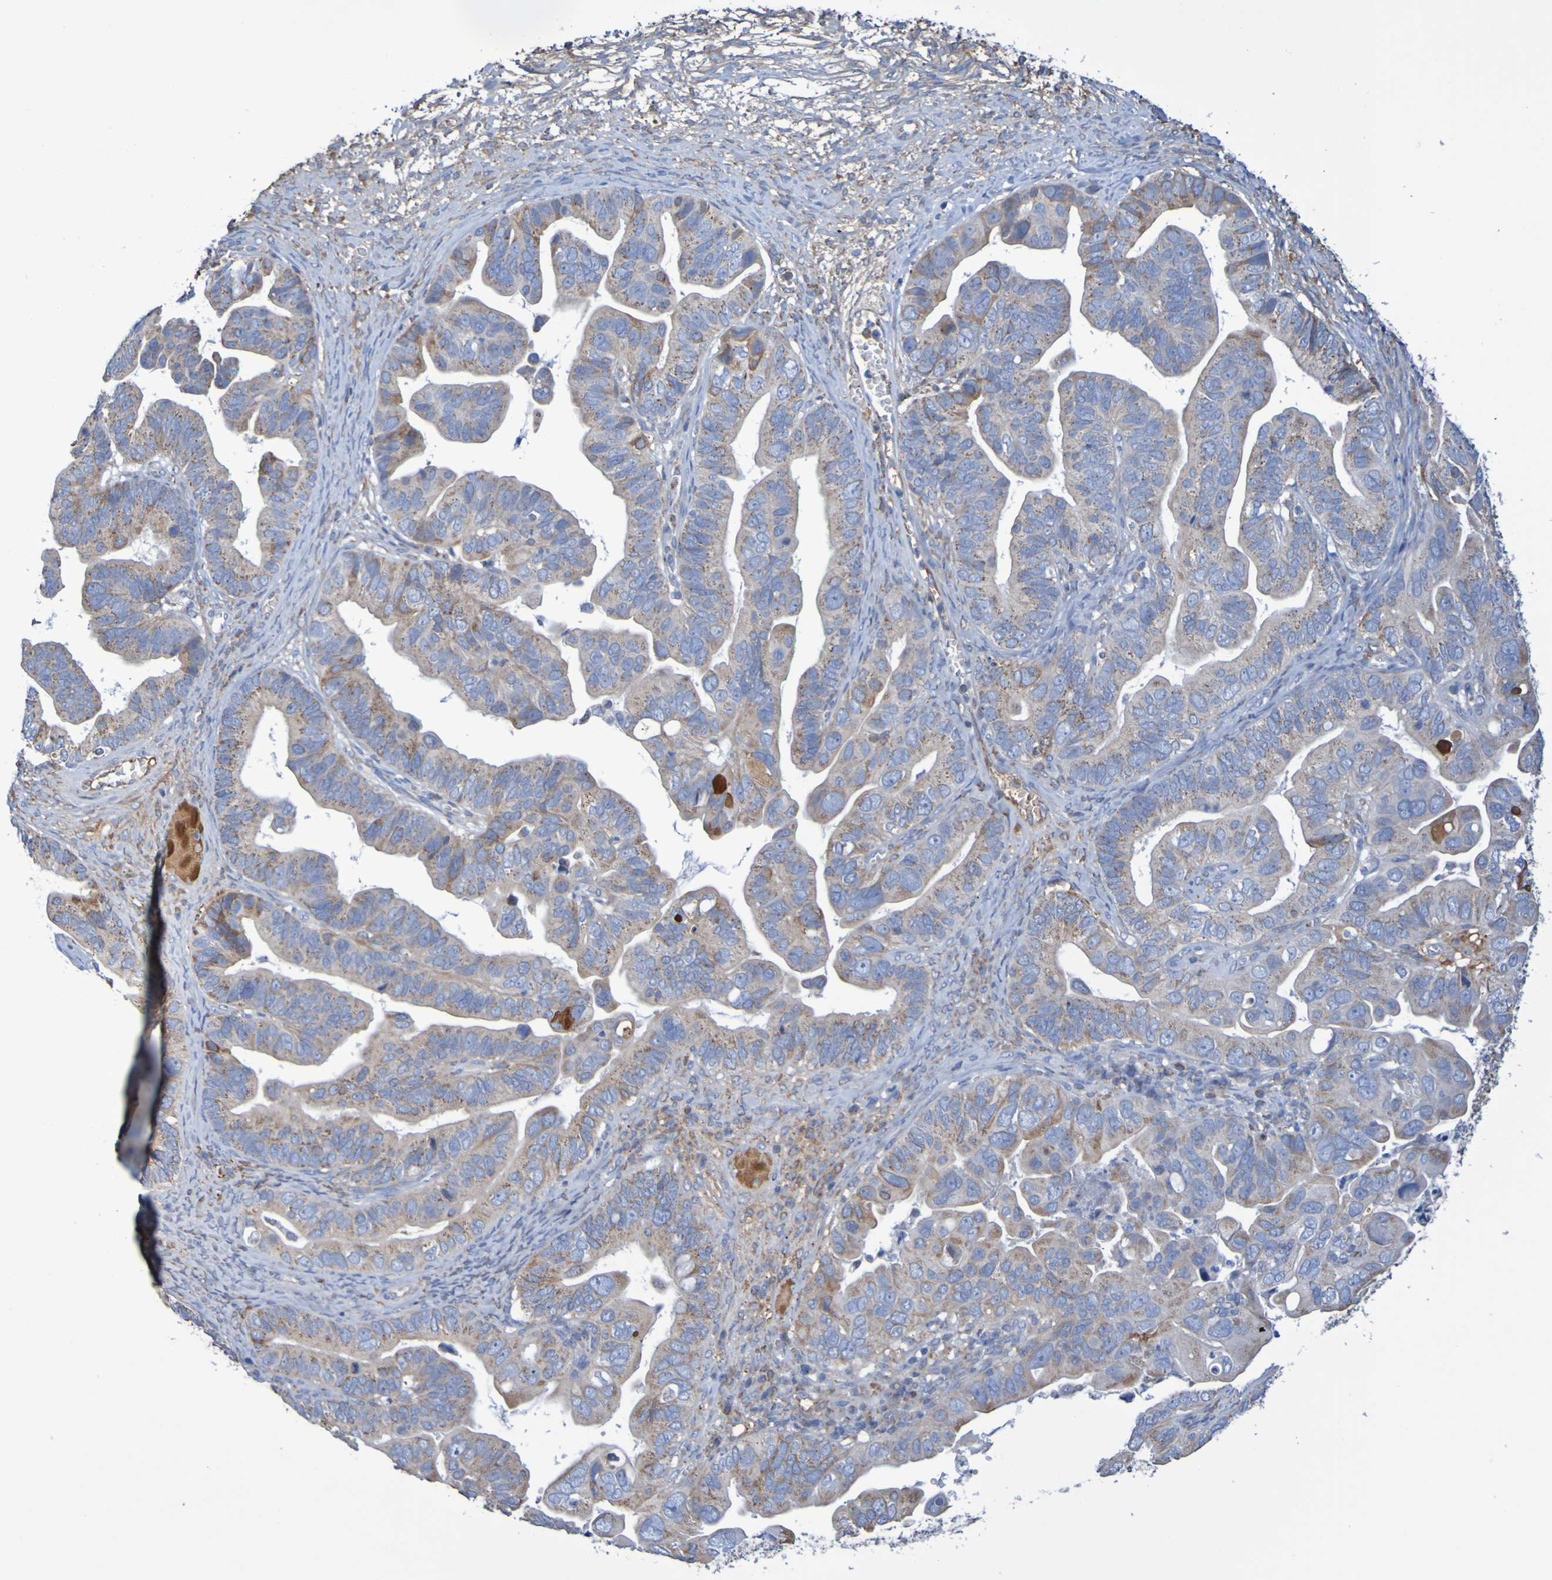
{"staining": {"intensity": "moderate", "quantity": ">75%", "location": "cytoplasmic/membranous"}, "tissue": "ovarian cancer", "cell_type": "Tumor cells", "image_type": "cancer", "snomed": [{"axis": "morphology", "description": "Cystadenocarcinoma, serous, NOS"}, {"axis": "topography", "description": "Ovary"}], "caption": "Protein positivity by immunohistochemistry demonstrates moderate cytoplasmic/membranous positivity in about >75% of tumor cells in ovarian cancer (serous cystadenocarcinoma). The staining was performed using DAB to visualize the protein expression in brown, while the nuclei were stained in blue with hematoxylin (Magnification: 20x).", "gene": "CNTN2", "patient": {"sex": "female", "age": 56}}